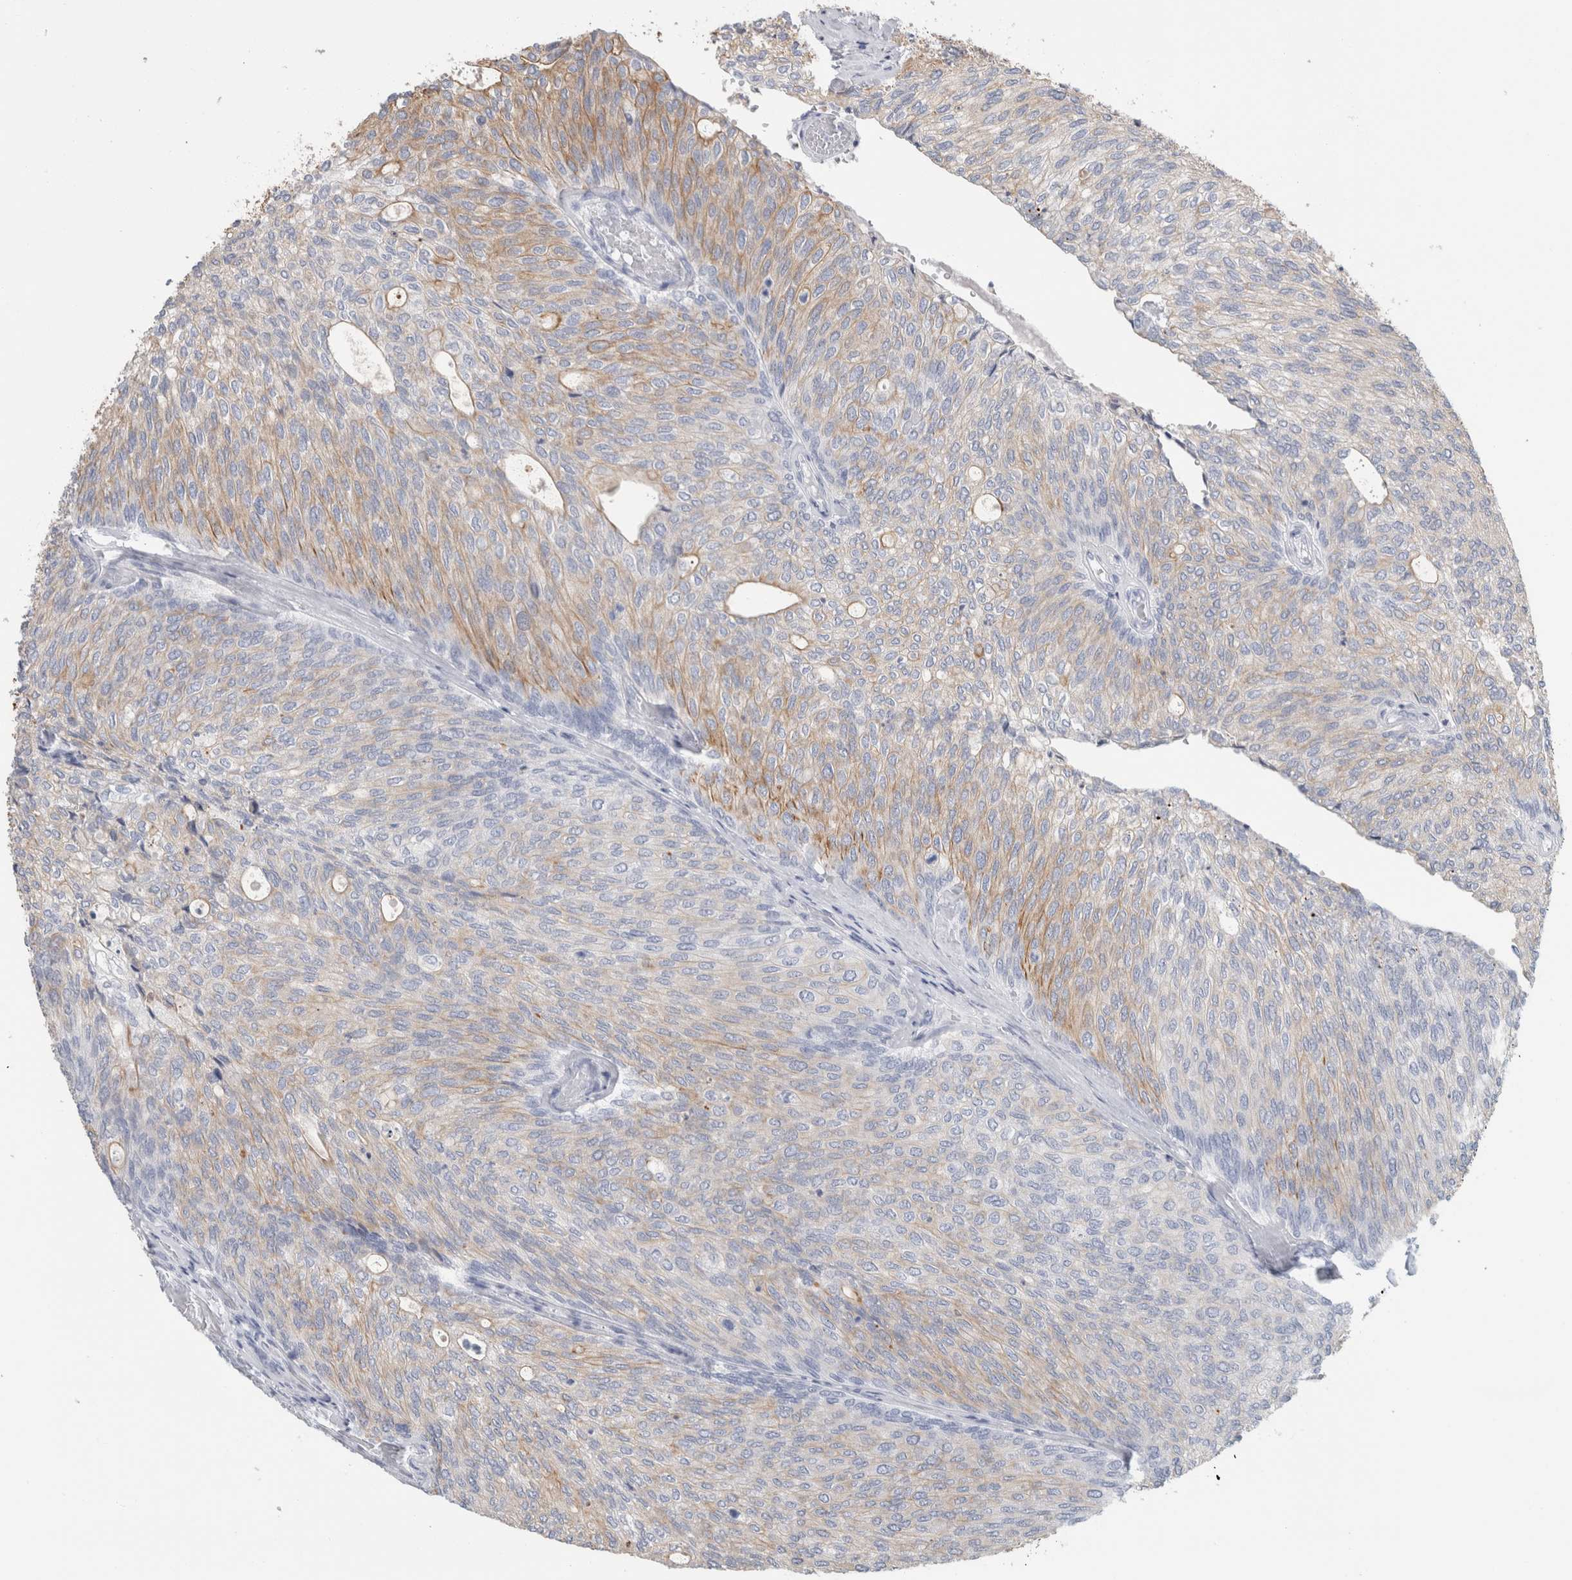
{"staining": {"intensity": "weak", "quantity": "<25%", "location": "cytoplasmic/membranous"}, "tissue": "urothelial cancer", "cell_type": "Tumor cells", "image_type": "cancer", "snomed": [{"axis": "morphology", "description": "Urothelial carcinoma, Low grade"}, {"axis": "topography", "description": "Urinary bladder"}], "caption": "A micrograph of human urothelial carcinoma (low-grade) is negative for staining in tumor cells. (Stains: DAB immunohistochemistry (IHC) with hematoxylin counter stain, Microscopy: brightfield microscopy at high magnification).", "gene": "RPH3AL", "patient": {"sex": "female", "age": 79}}